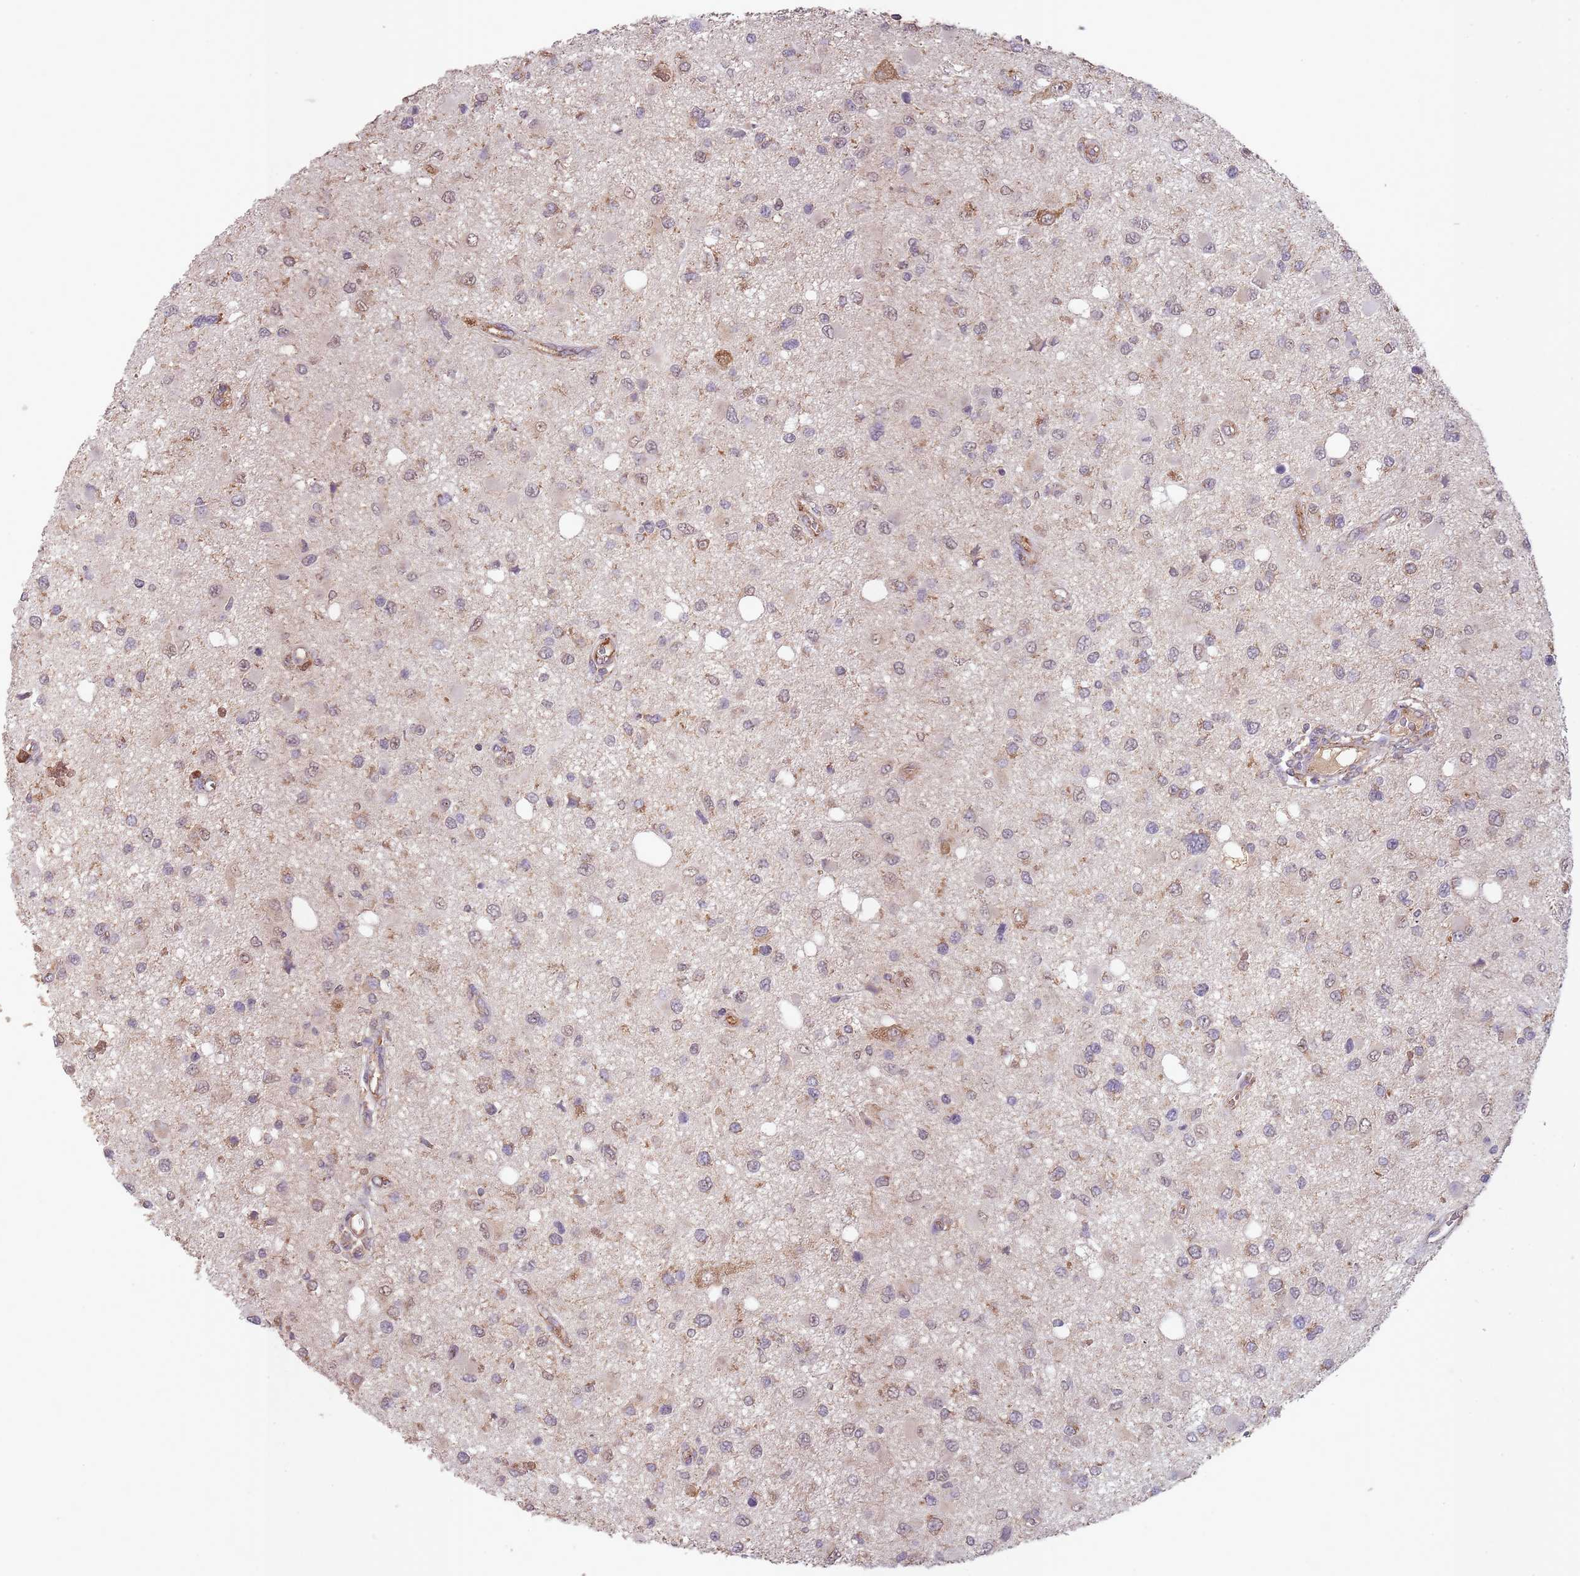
{"staining": {"intensity": "weak", "quantity": "25%-75%", "location": "cytoplasmic/membranous"}, "tissue": "glioma", "cell_type": "Tumor cells", "image_type": "cancer", "snomed": [{"axis": "morphology", "description": "Glioma, malignant, High grade"}, {"axis": "topography", "description": "Brain"}], "caption": "Human glioma stained with a protein marker shows weak staining in tumor cells.", "gene": "SANBR", "patient": {"sex": "male", "age": 53}}